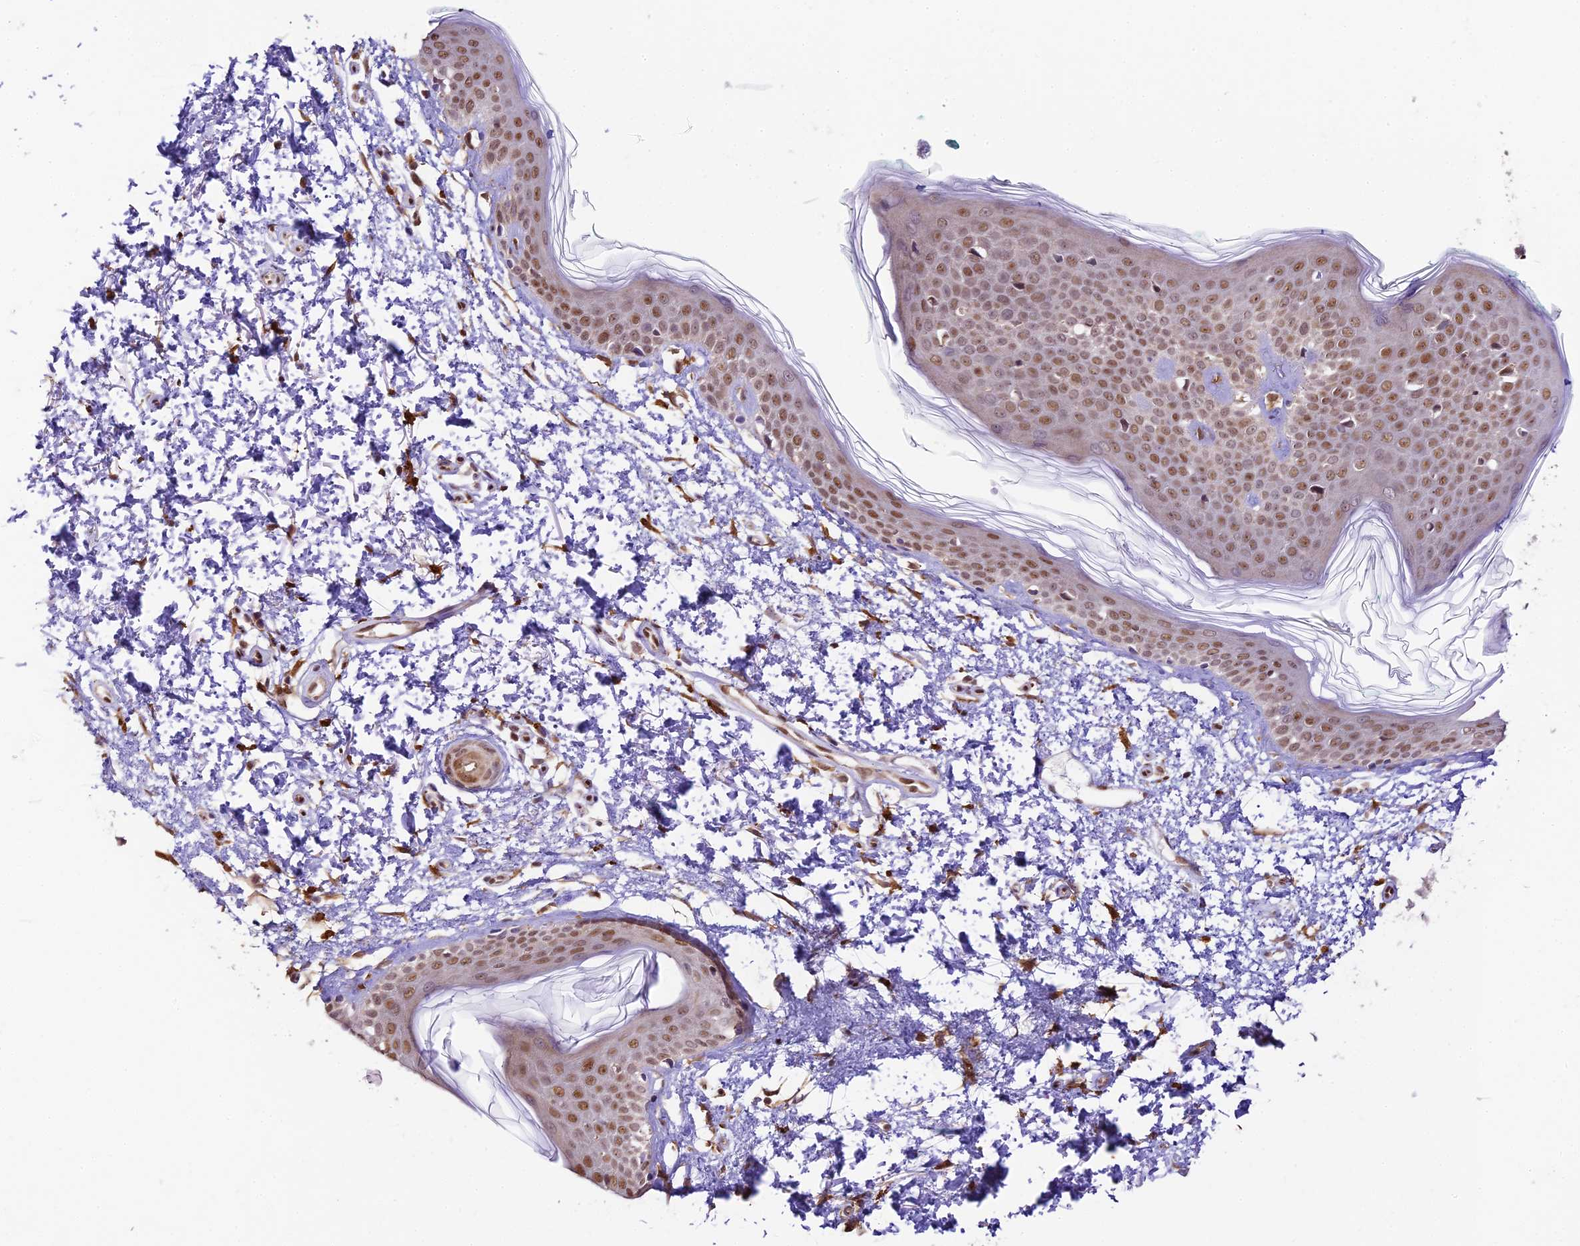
{"staining": {"intensity": "moderate", "quantity": ">75%", "location": "cytoplasmic/membranous,nuclear"}, "tissue": "skin", "cell_type": "Fibroblasts", "image_type": "normal", "snomed": [{"axis": "morphology", "description": "Normal tissue, NOS"}, {"axis": "topography", "description": "Skin"}], "caption": "Skin stained for a protein (brown) shows moderate cytoplasmic/membranous,nuclear positive staining in about >75% of fibroblasts.", "gene": "TRIM22", "patient": {"sex": "male", "age": 66}}